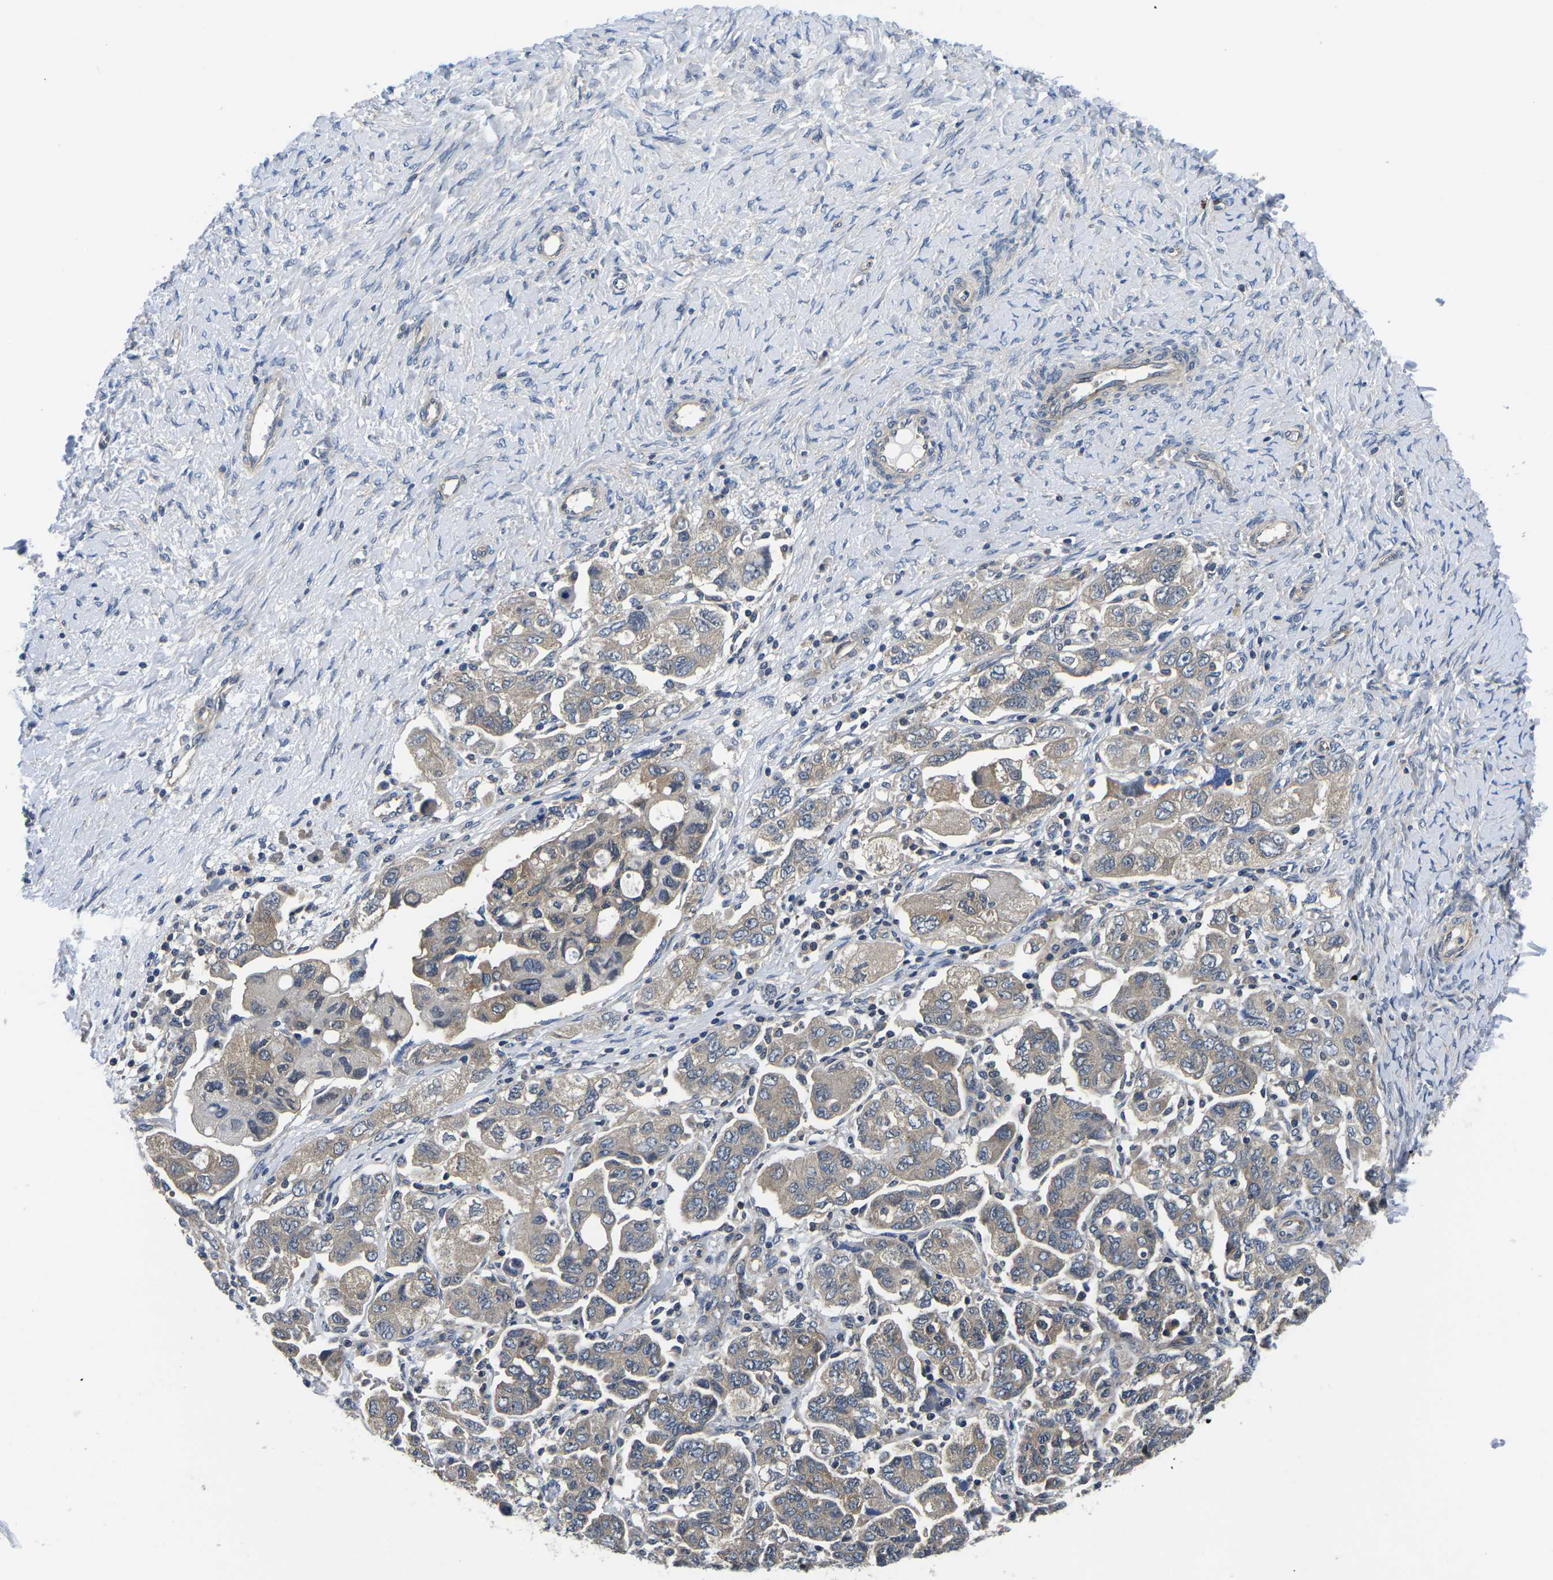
{"staining": {"intensity": "weak", "quantity": ">75%", "location": "cytoplasmic/membranous"}, "tissue": "ovarian cancer", "cell_type": "Tumor cells", "image_type": "cancer", "snomed": [{"axis": "morphology", "description": "Carcinoma, NOS"}, {"axis": "morphology", "description": "Cystadenocarcinoma, serous, NOS"}, {"axis": "topography", "description": "Ovary"}], "caption": "Ovarian serous cystadenocarcinoma stained with IHC demonstrates weak cytoplasmic/membranous positivity in approximately >75% of tumor cells. The staining is performed using DAB brown chromogen to label protein expression. The nuclei are counter-stained blue using hematoxylin.", "gene": "GSK3B", "patient": {"sex": "female", "age": 69}}